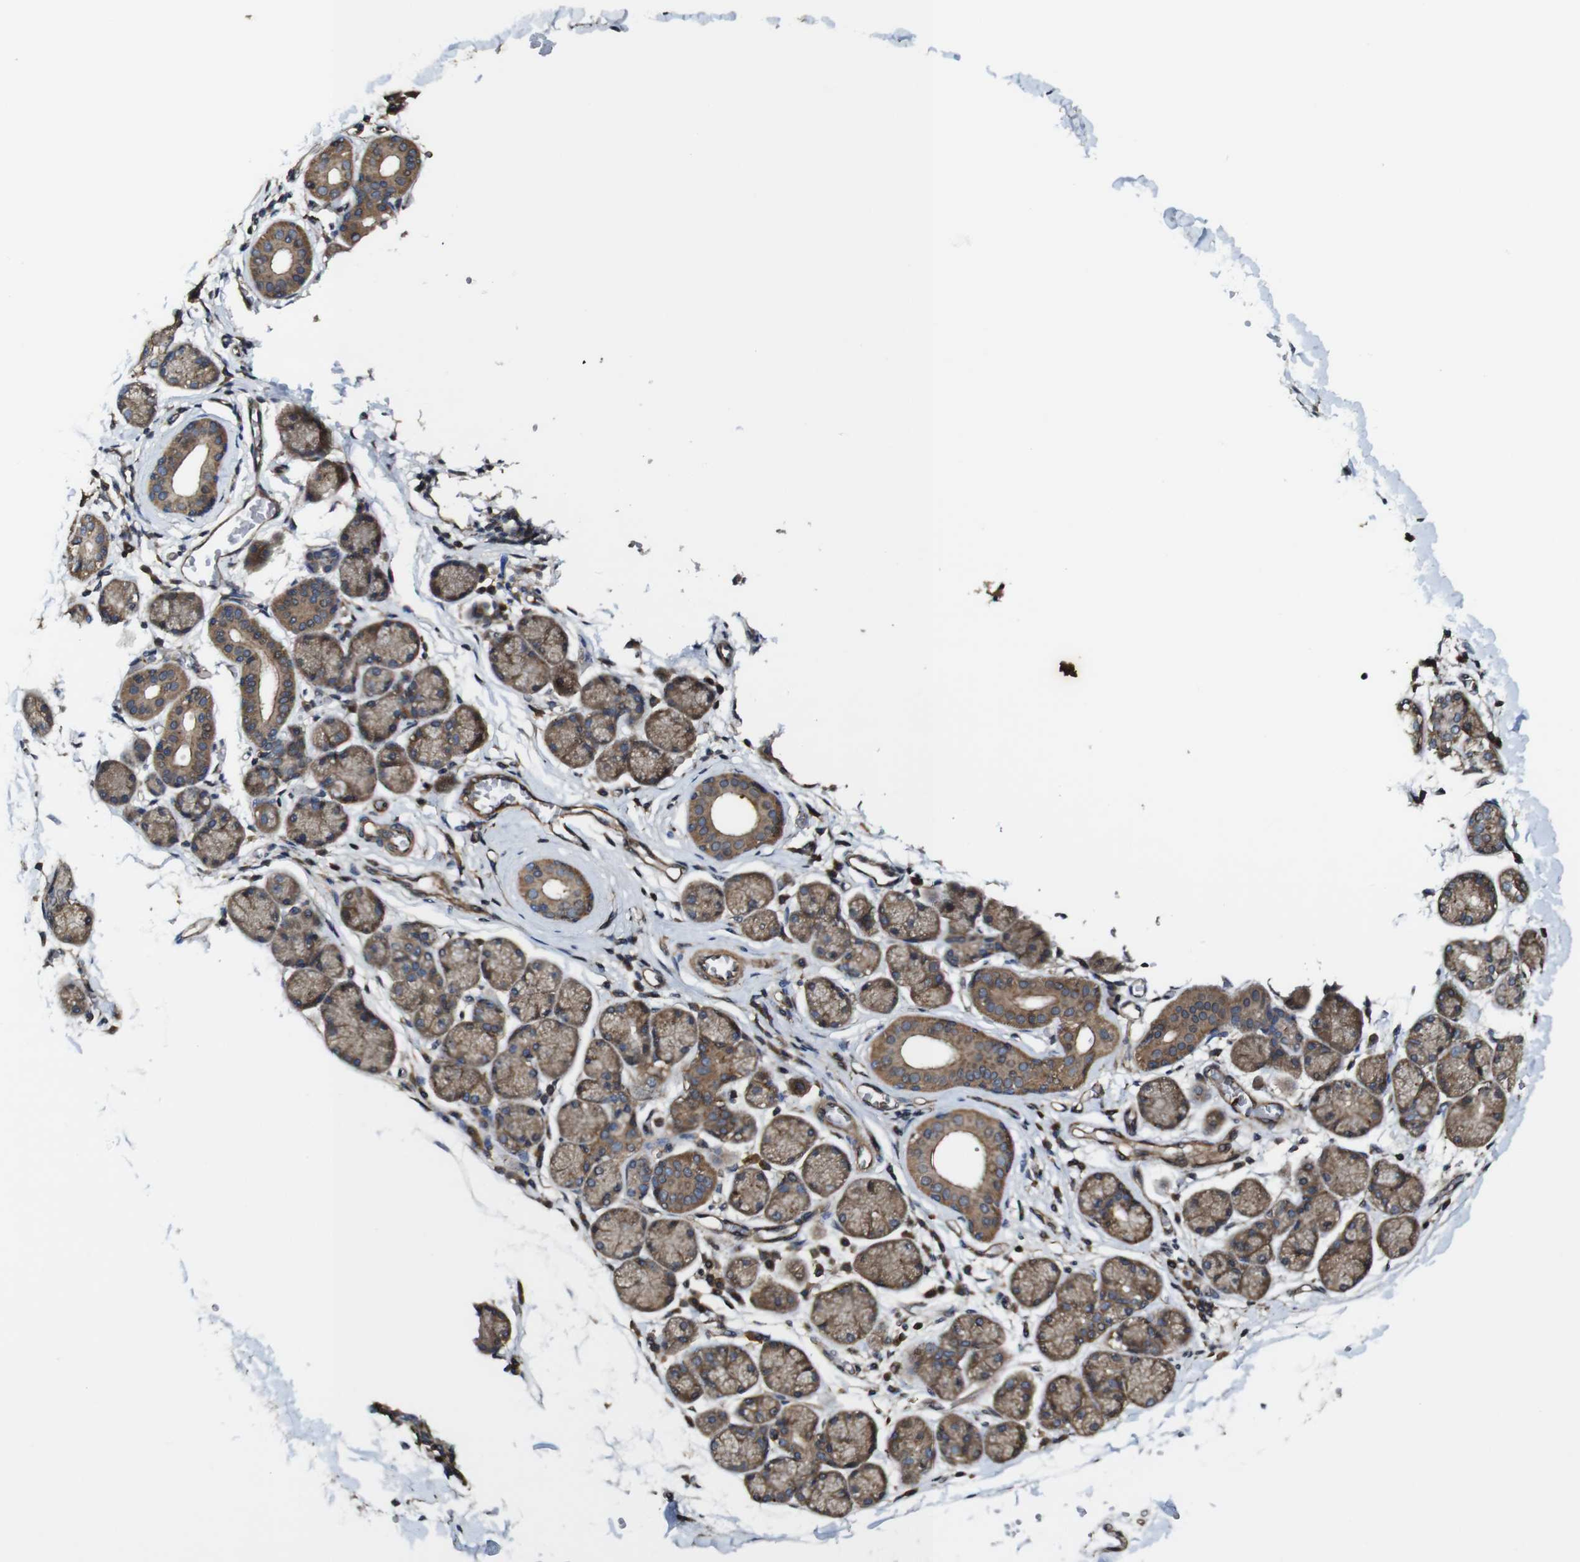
{"staining": {"intensity": "moderate", "quantity": ">75%", "location": "cytoplasmic/membranous"}, "tissue": "salivary gland", "cell_type": "Glandular cells", "image_type": "normal", "snomed": [{"axis": "morphology", "description": "Normal tissue, NOS"}, {"axis": "topography", "description": "Salivary gland"}], "caption": "Immunohistochemistry (IHC) micrograph of normal salivary gland: salivary gland stained using IHC shows medium levels of moderate protein expression localized specifically in the cytoplasmic/membranous of glandular cells, appearing as a cytoplasmic/membranous brown color.", "gene": "TNIK", "patient": {"sex": "female", "age": 24}}